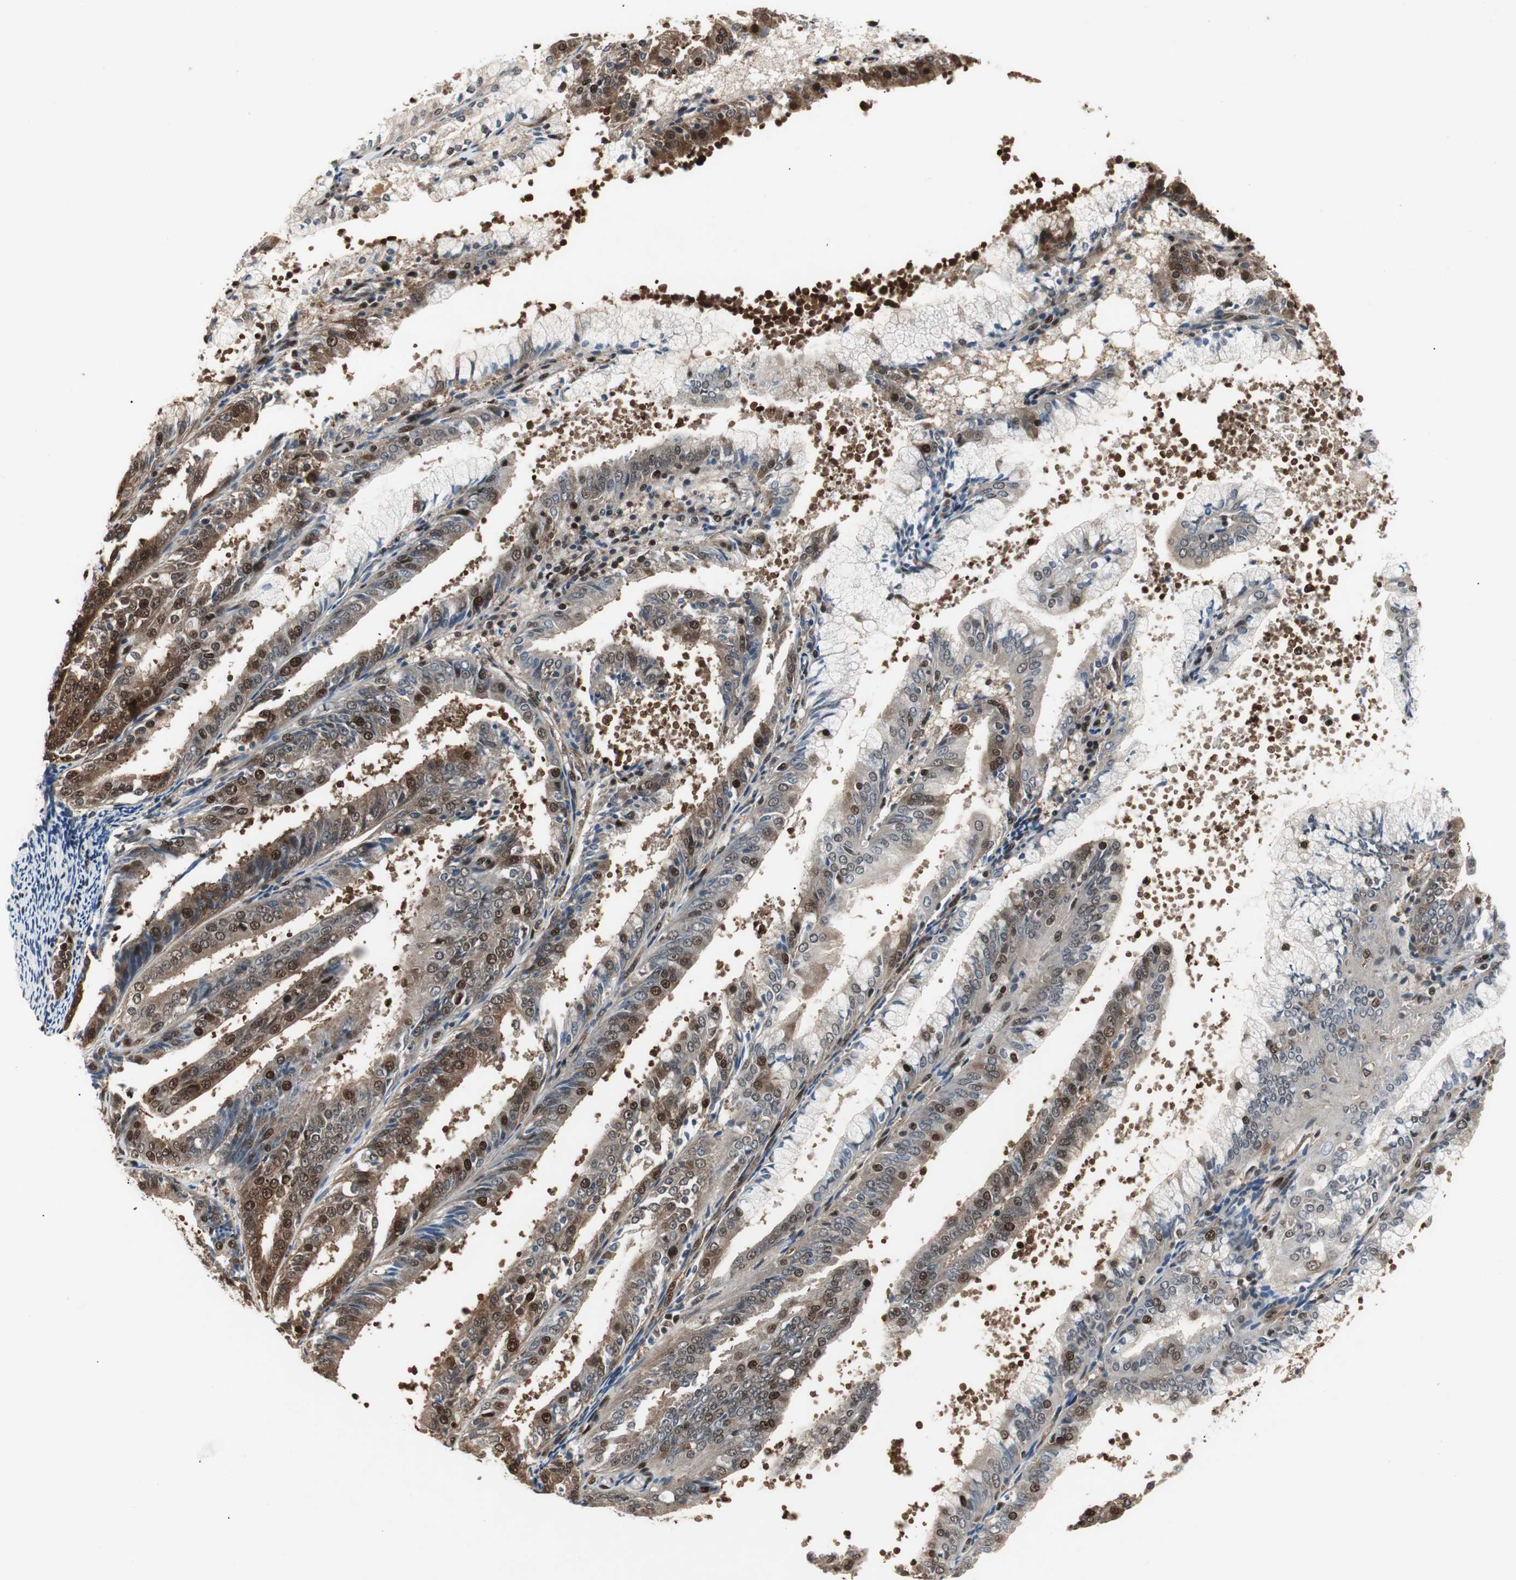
{"staining": {"intensity": "strong", "quantity": "25%-75%", "location": "cytoplasmic/membranous,nuclear"}, "tissue": "endometrial cancer", "cell_type": "Tumor cells", "image_type": "cancer", "snomed": [{"axis": "morphology", "description": "Adenocarcinoma, NOS"}, {"axis": "topography", "description": "Endometrium"}], "caption": "Immunohistochemical staining of human endometrial cancer exhibits high levels of strong cytoplasmic/membranous and nuclear protein expression in approximately 25%-75% of tumor cells. The staining is performed using DAB brown chromogen to label protein expression. The nuclei are counter-stained blue using hematoxylin.", "gene": "ACLY", "patient": {"sex": "female", "age": 63}}